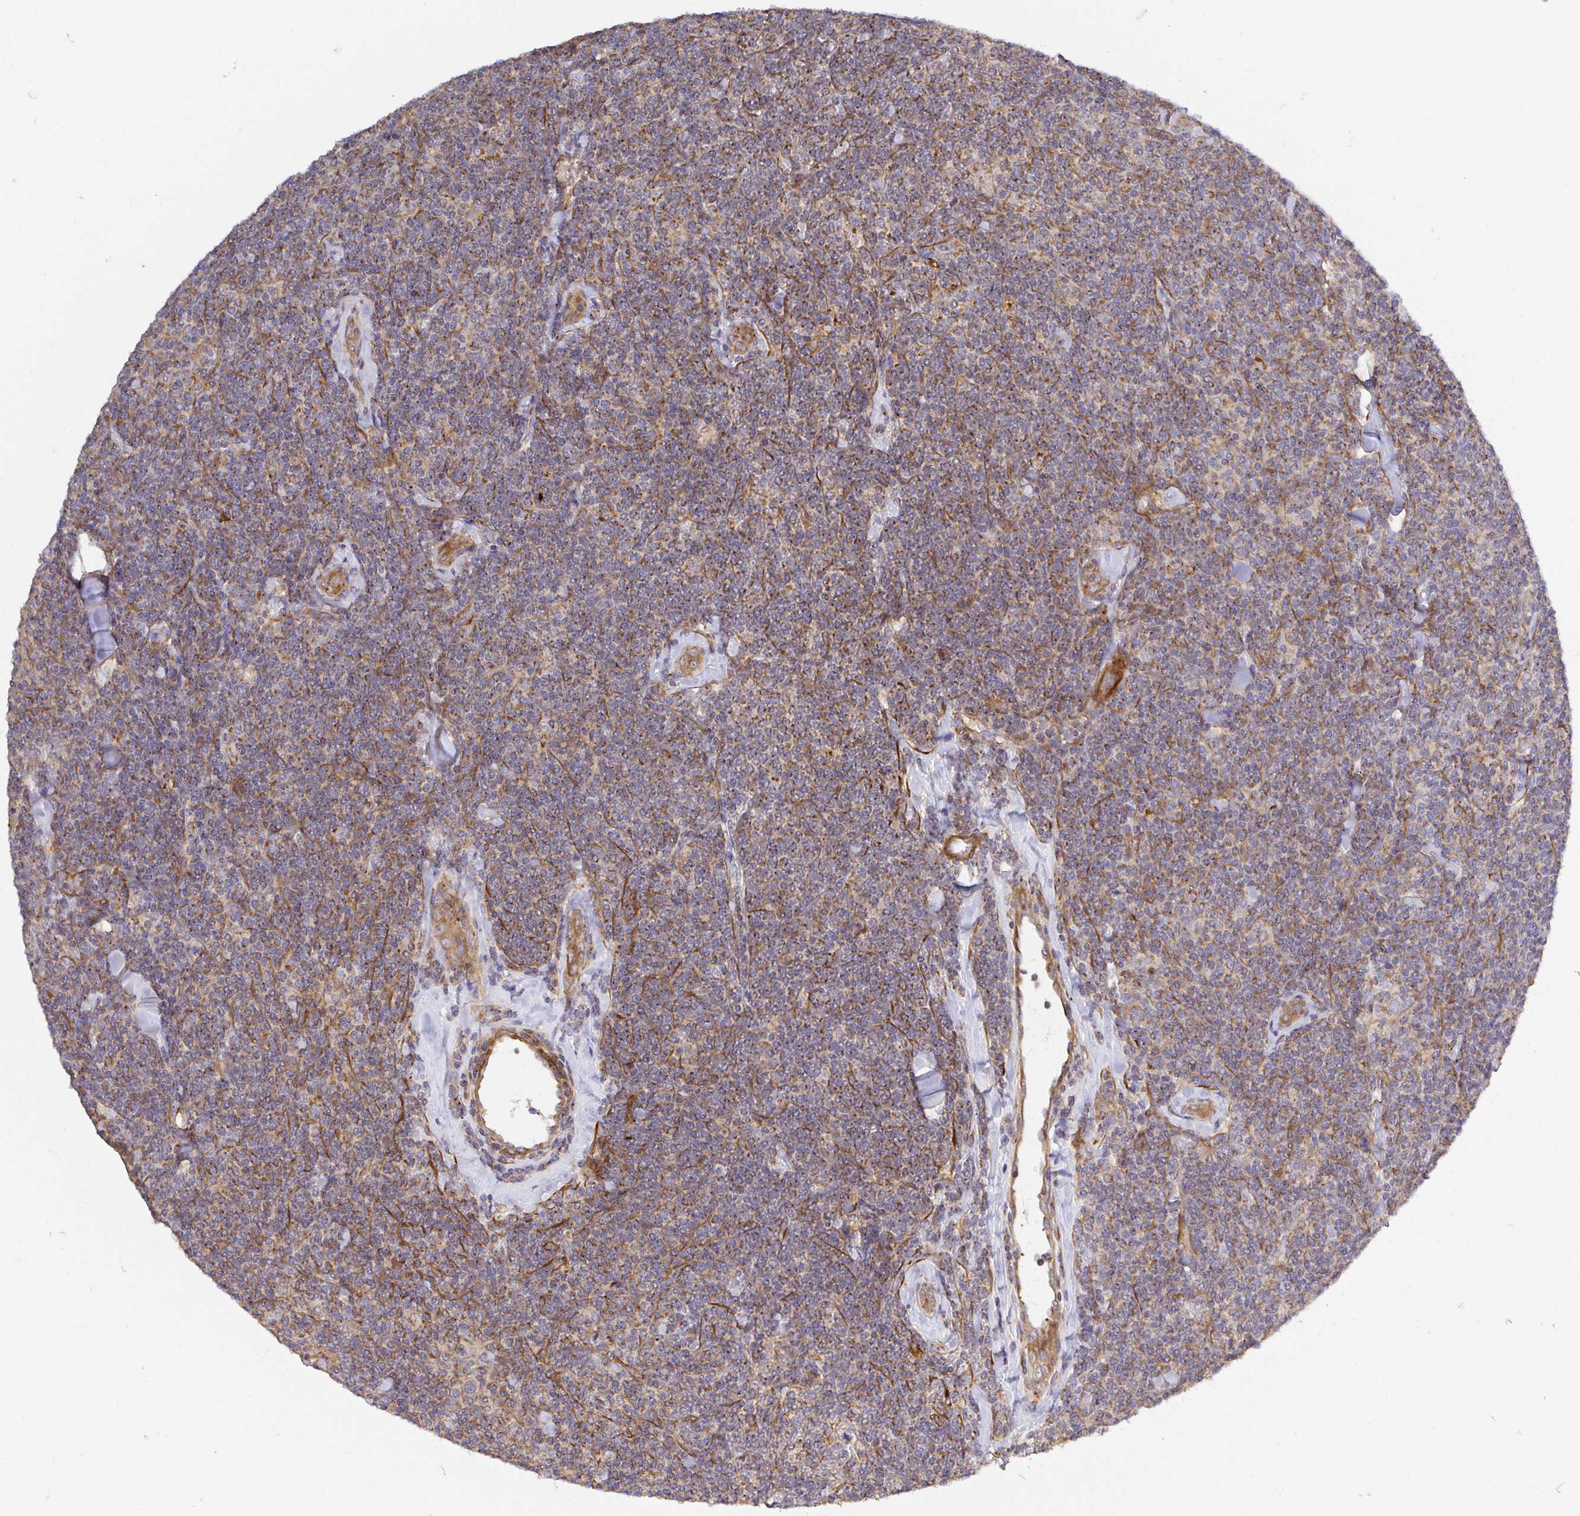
{"staining": {"intensity": "moderate", "quantity": ">75%", "location": "cytoplasmic/membranous"}, "tissue": "lymphoma", "cell_type": "Tumor cells", "image_type": "cancer", "snomed": [{"axis": "morphology", "description": "Malignant lymphoma, non-Hodgkin's type, Low grade"}, {"axis": "topography", "description": "Lymph node"}], "caption": "Protein analysis of malignant lymphoma, non-Hodgkin's type (low-grade) tissue demonstrates moderate cytoplasmic/membranous staining in approximately >75% of tumor cells.", "gene": "TM9SF4", "patient": {"sex": "female", "age": 56}}